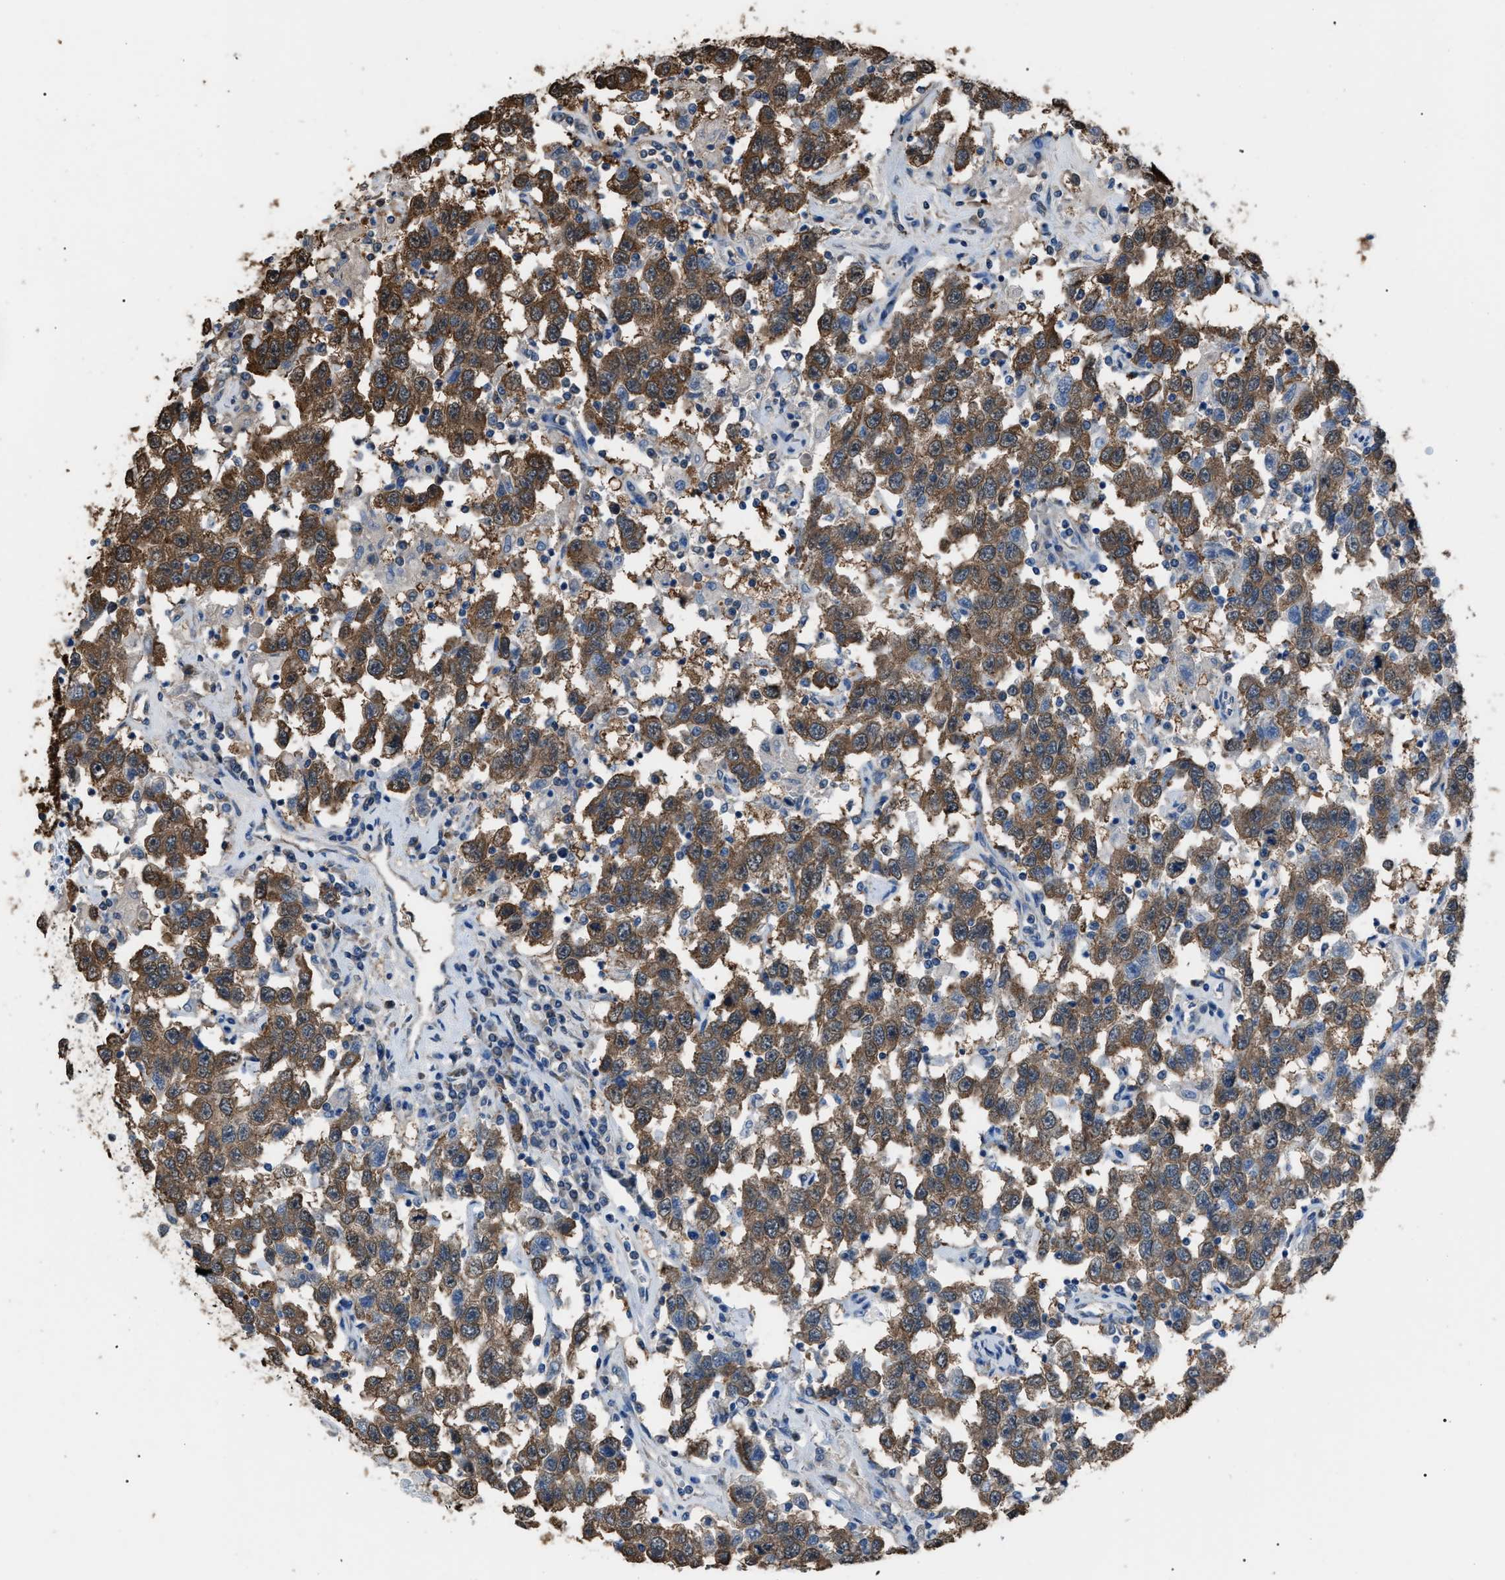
{"staining": {"intensity": "moderate", "quantity": ">75%", "location": "cytoplasmic/membranous"}, "tissue": "testis cancer", "cell_type": "Tumor cells", "image_type": "cancer", "snomed": [{"axis": "morphology", "description": "Seminoma, NOS"}, {"axis": "topography", "description": "Testis"}], "caption": "Human seminoma (testis) stained with a brown dye demonstrates moderate cytoplasmic/membranous positive expression in approximately >75% of tumor cells.", "gene": "PDCD5", "patient": {"sex": "male", "age": 41}}